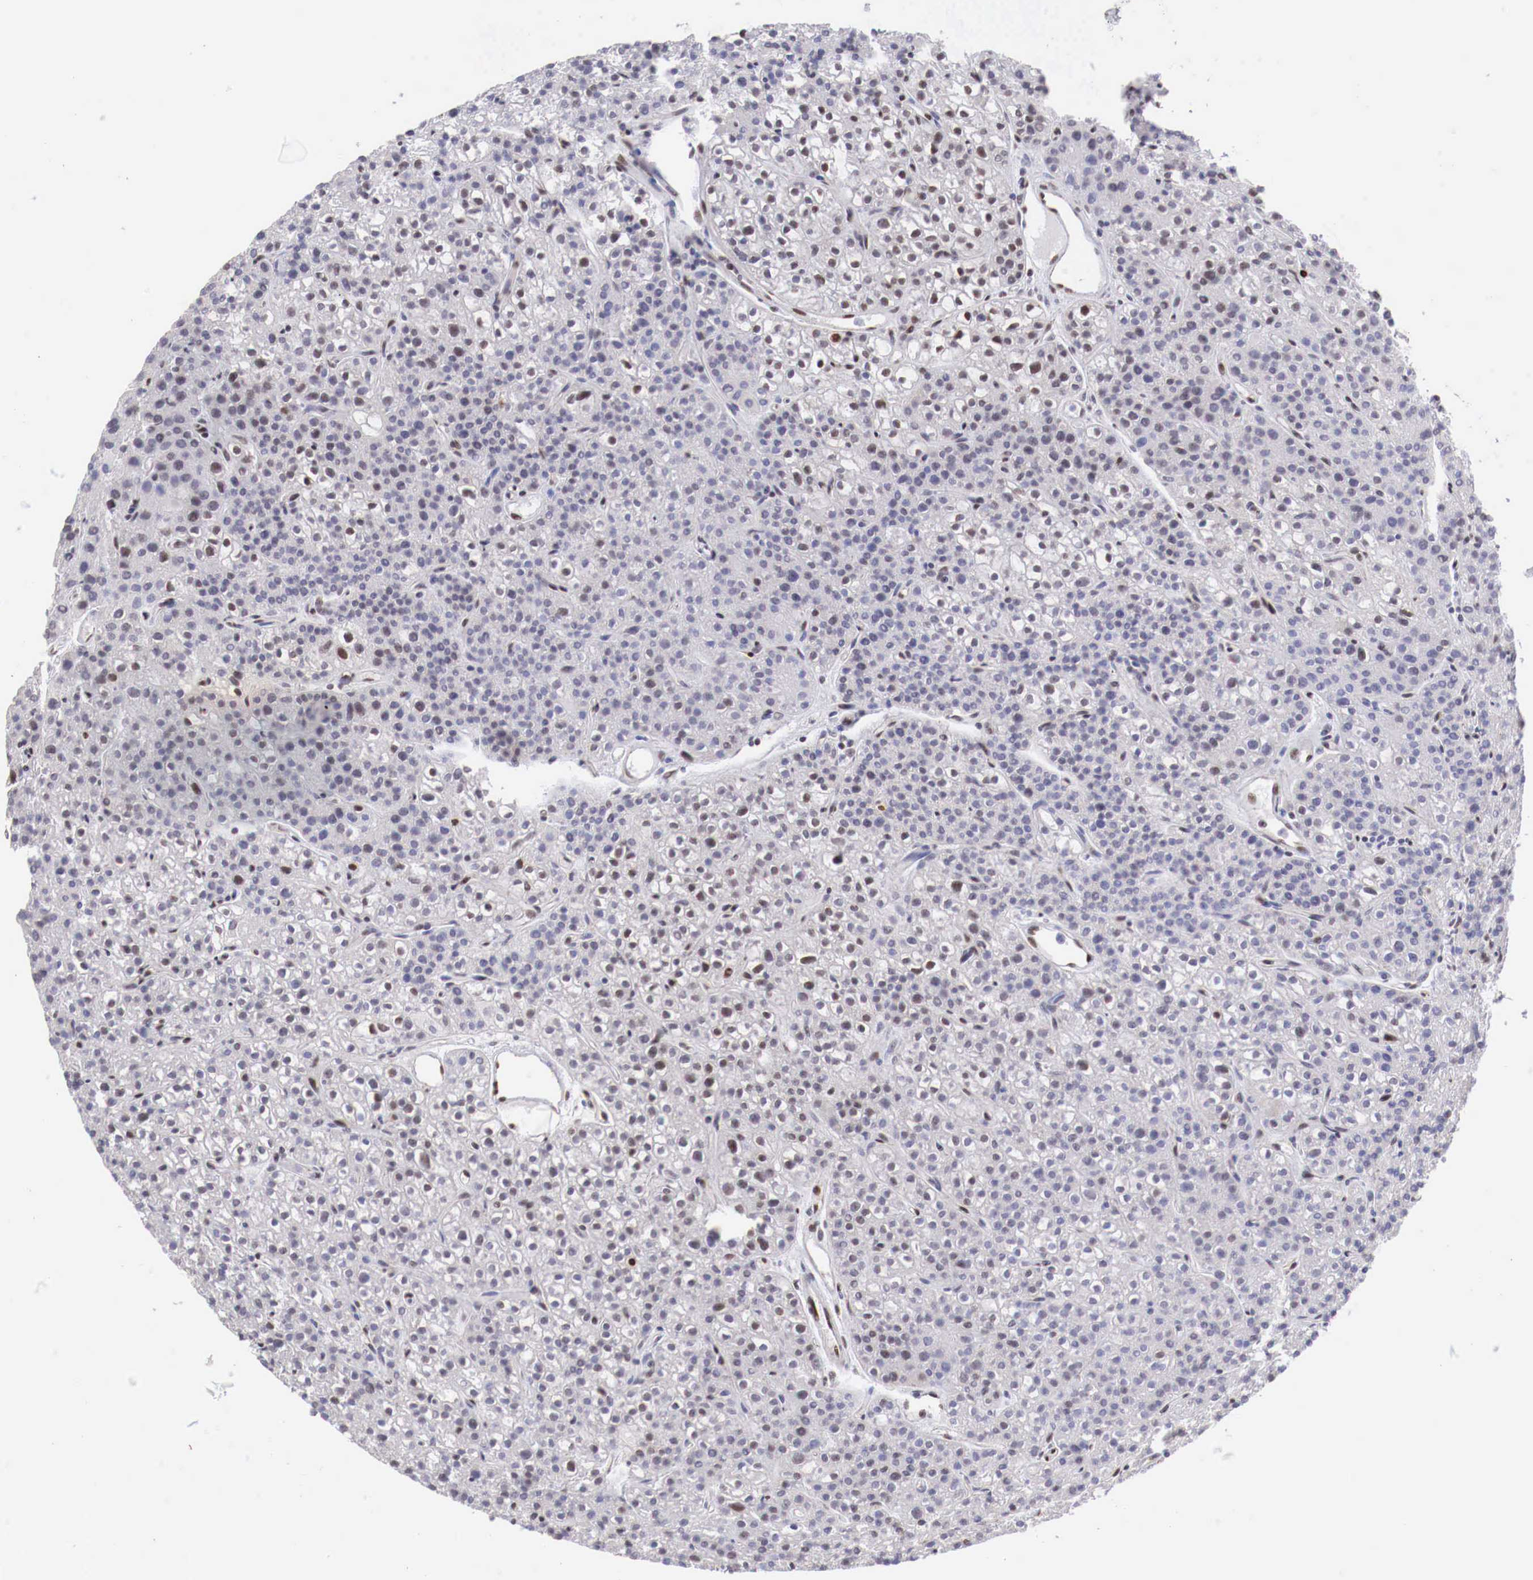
{"staining": {"intensity": "strong", "quantity": ">75%", "location": "nuclear"}, "tissue": "parathyroid gland", "cell_type": "Glandular cells", "image_type": "normal", "snomed": [{"axis": "morphology", "description": "Normal tissue, NOS"}, {"axis": "topography", "description": "Parathyroid gland"}], "caption": "Protein expression analysis of benign human parathyroid gland reveals strong nuclear positivity in approximately >75% of glandular cells. (DAB IHC, brown staining for protein, blue staining for nuclei).", "gene": "MAX", "patient": {"sex": "male", "age": 71}}